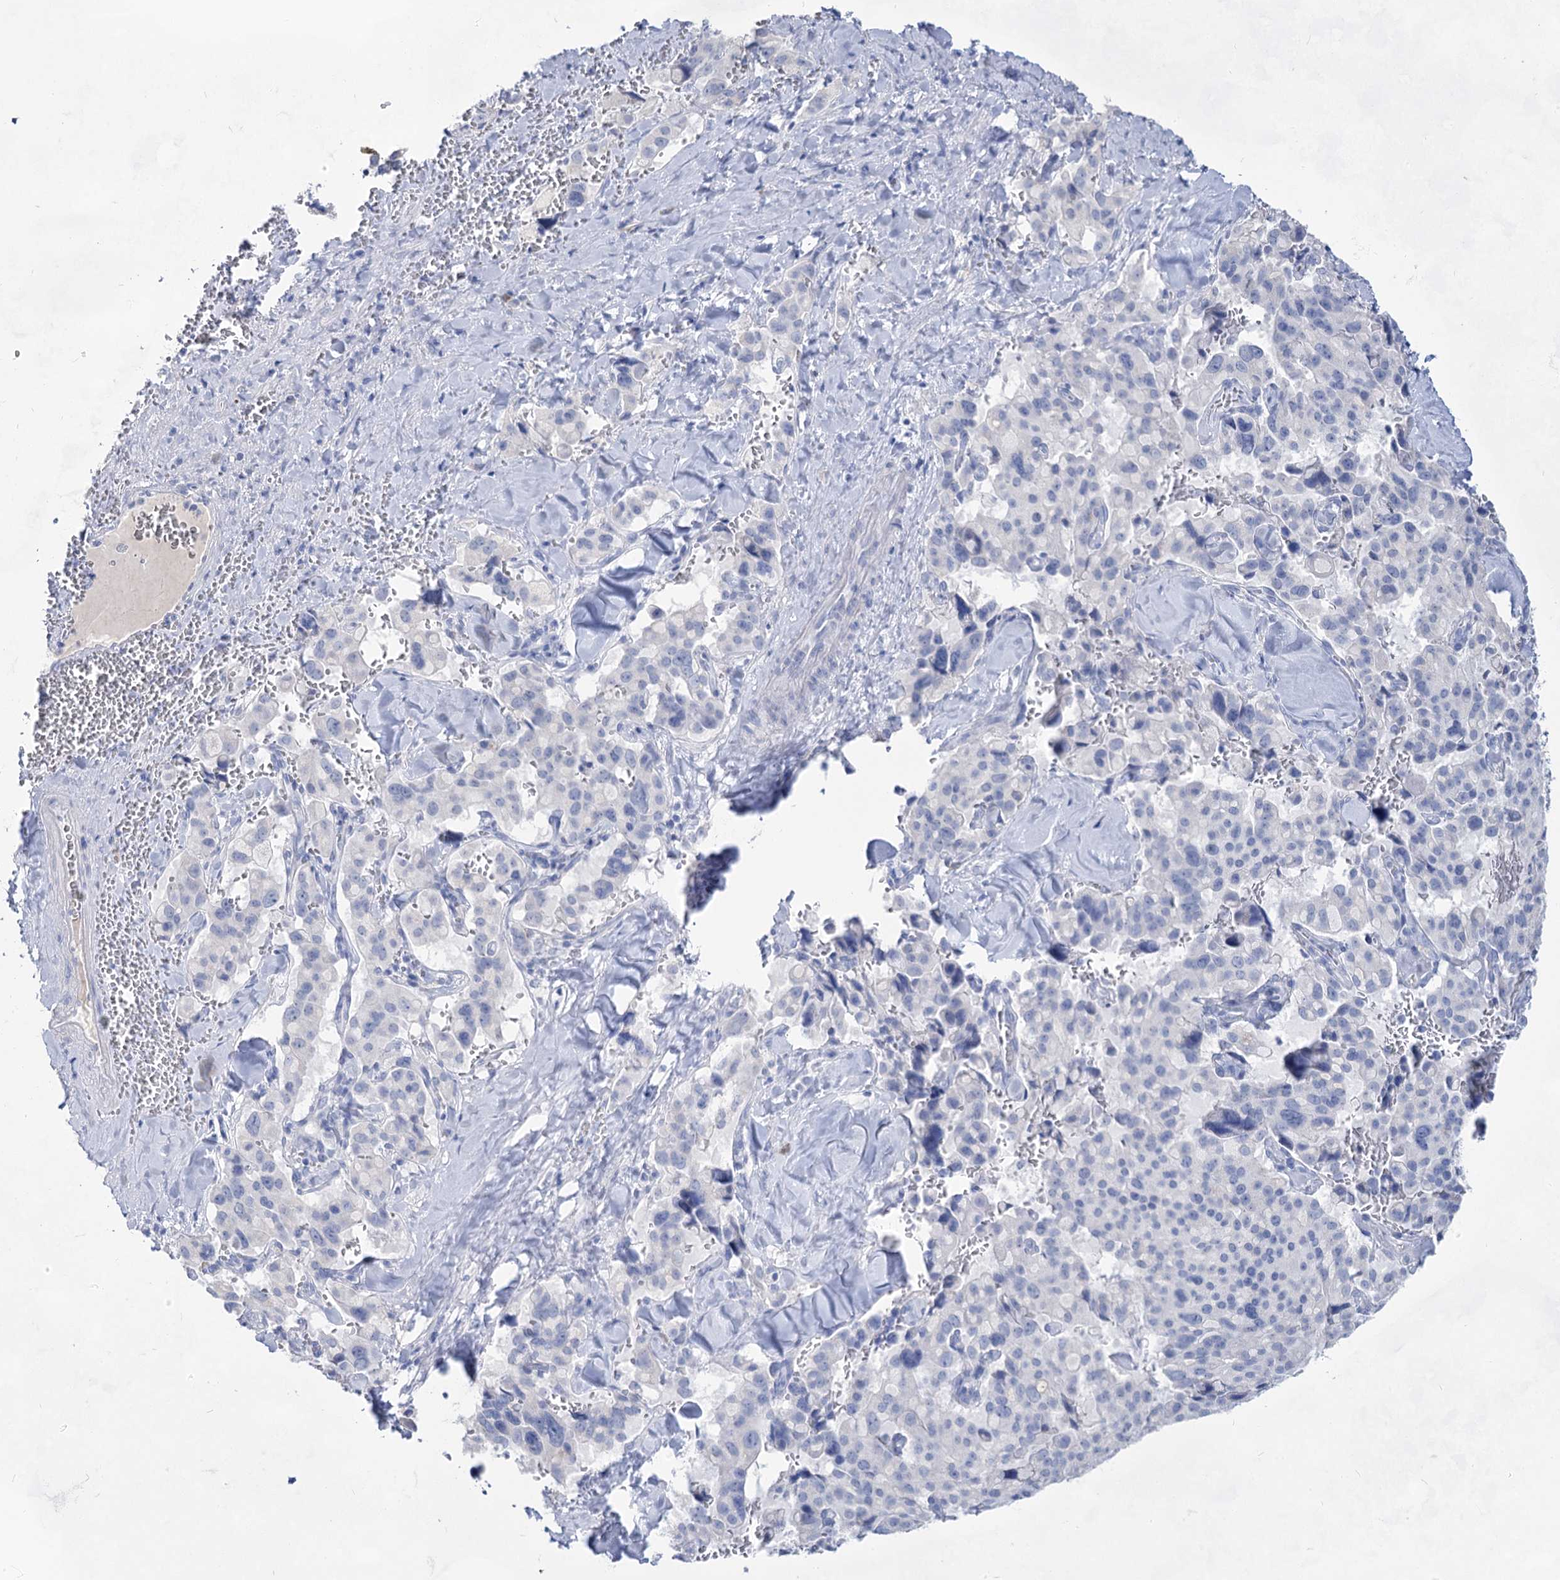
{"staining": {"intensity": "negative", "quantity": "none", "location": "none"}, "tissue": "pancreatic cancer", "cell_type": "Tumor cells", "image_type": "cancer", "snomed": [{"axis": "morphology", "description": "Adenocarcinoma, NOS"}, {"axis": "topography", "description": "Pancreas"}], "caption": "Pancreatic adenocarcinoma stained for a protein using immunohistochemistry shows no staining tumor cells.", "gene": "ACRV1", "patient": {"sex": "male", "age": 65}}